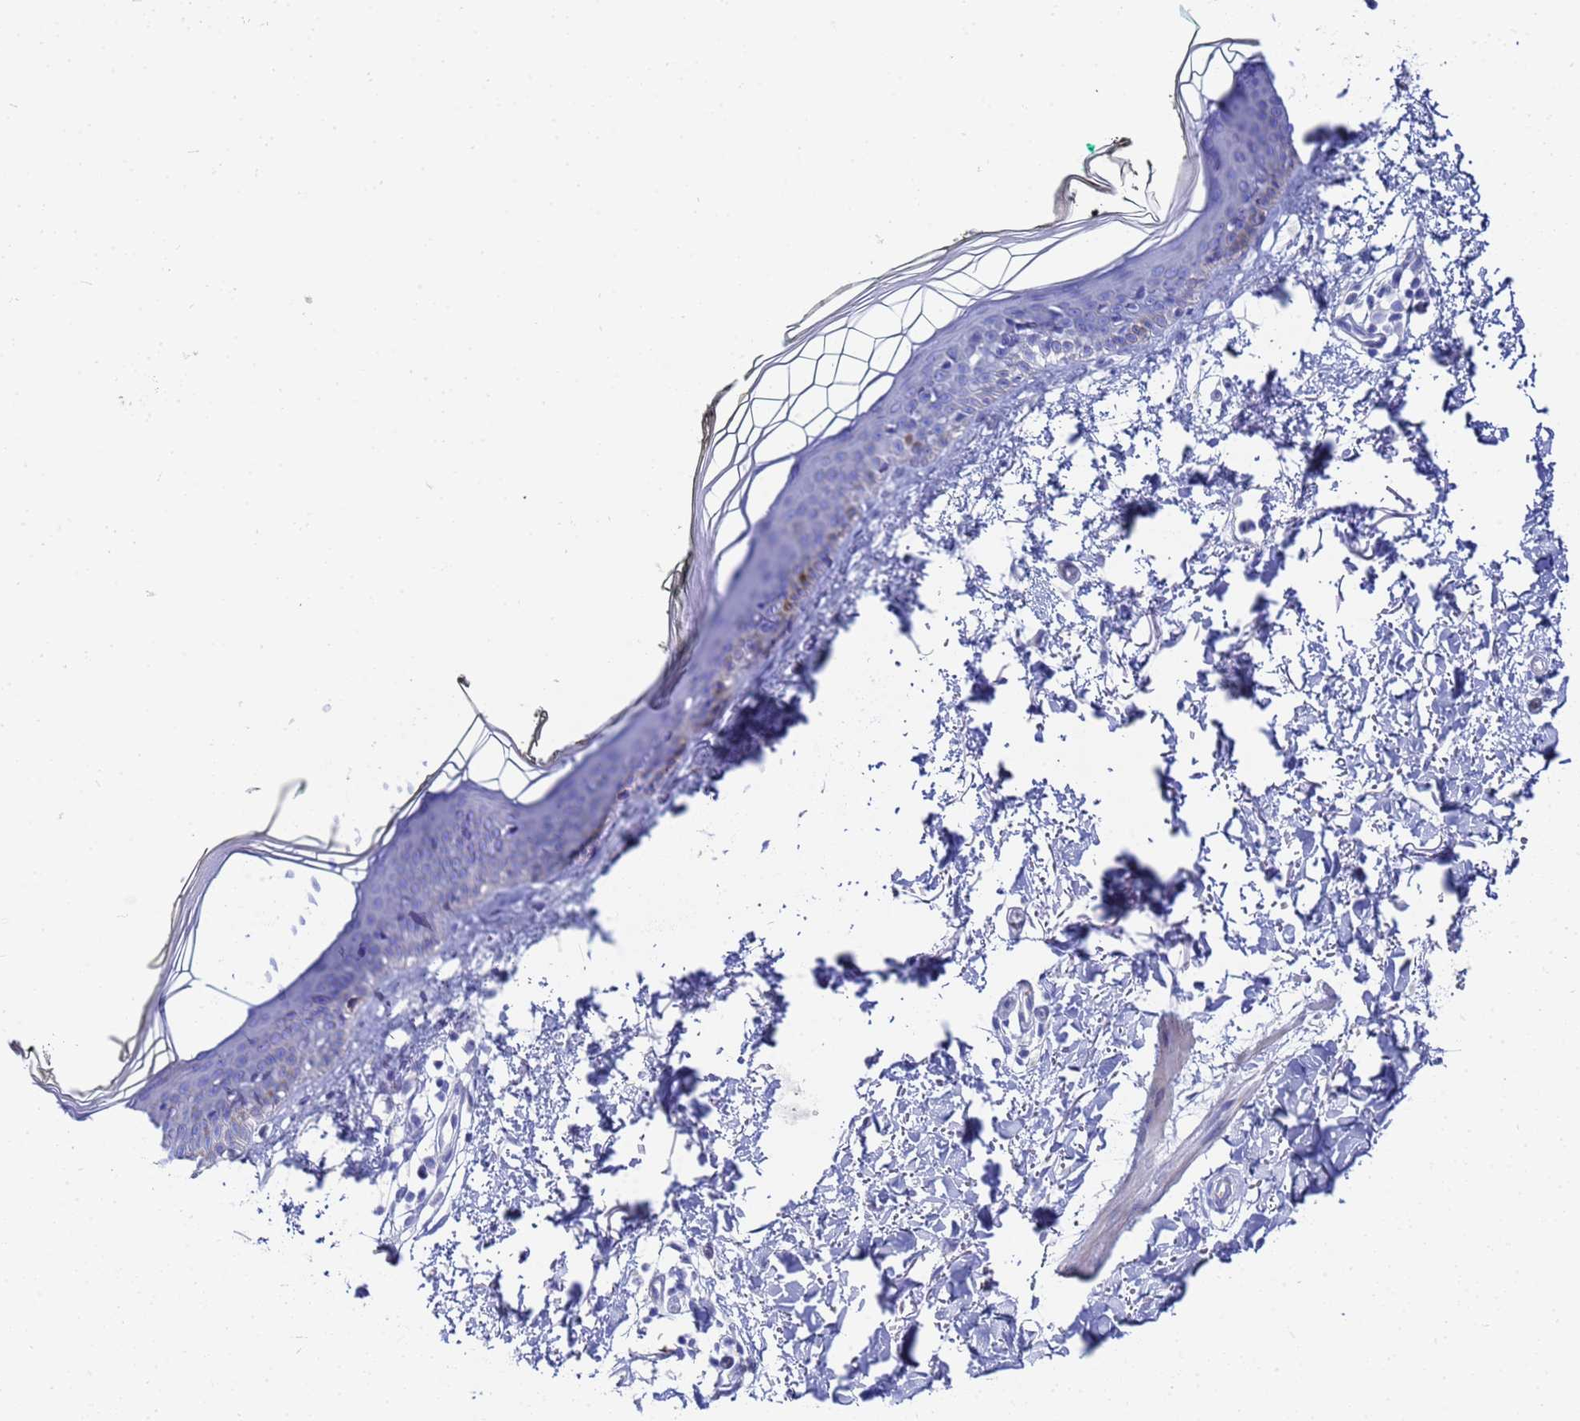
{"staining": {"intensity": "negative", "quantity": "none", "location": "none"}, "tissue": "skin", "cell_type": "Fibroblasts", "image_type": "normal", "snomed": [{"axis": "morphology", "description": "Normal tissue, NOS"}, {"axis": "topography", "description": "Skin"}], "caption": "DAB immunohistochemical staining of benign skin displays no significant expression in fibroblasts.", "gene": "ZNF26", "patient": {"sex": "male", "age": 62}}